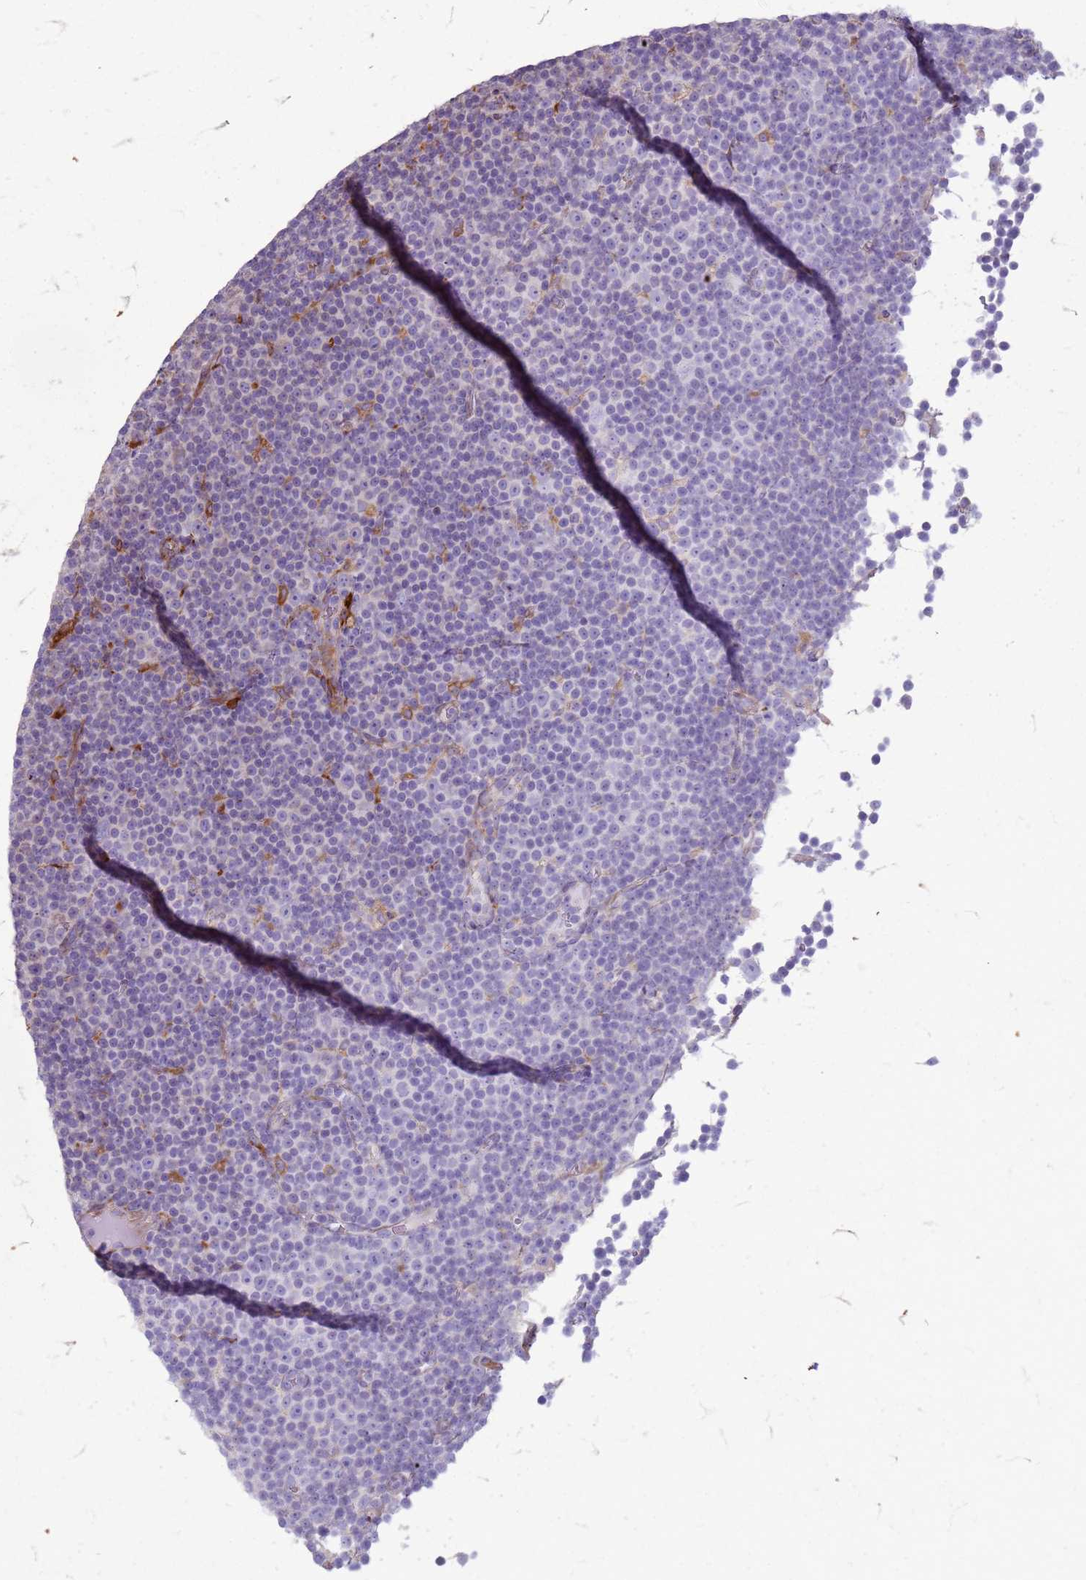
{"staining": {"intensity": "negative", "quantity": "none", "location": "none"}, "tissue": "lymphoma", "cell_type": "Tumor cells", "image_type": "cancer", "snomed": [{"axis": "morphology", "description": "Malignant lymphoma, non-Hodgkin's type, Low grade"}, {"axis": "topography", "description": "Lymph node"}], "caption": "This photomicrograph is of lymphoma stained with immunohistochemistry to label a protein in brown with the nuclei are counter-stained blue. There is no expression in tumor cells.", "gene": "PDK3", "patient": {"sex": "female", "age": 67}}